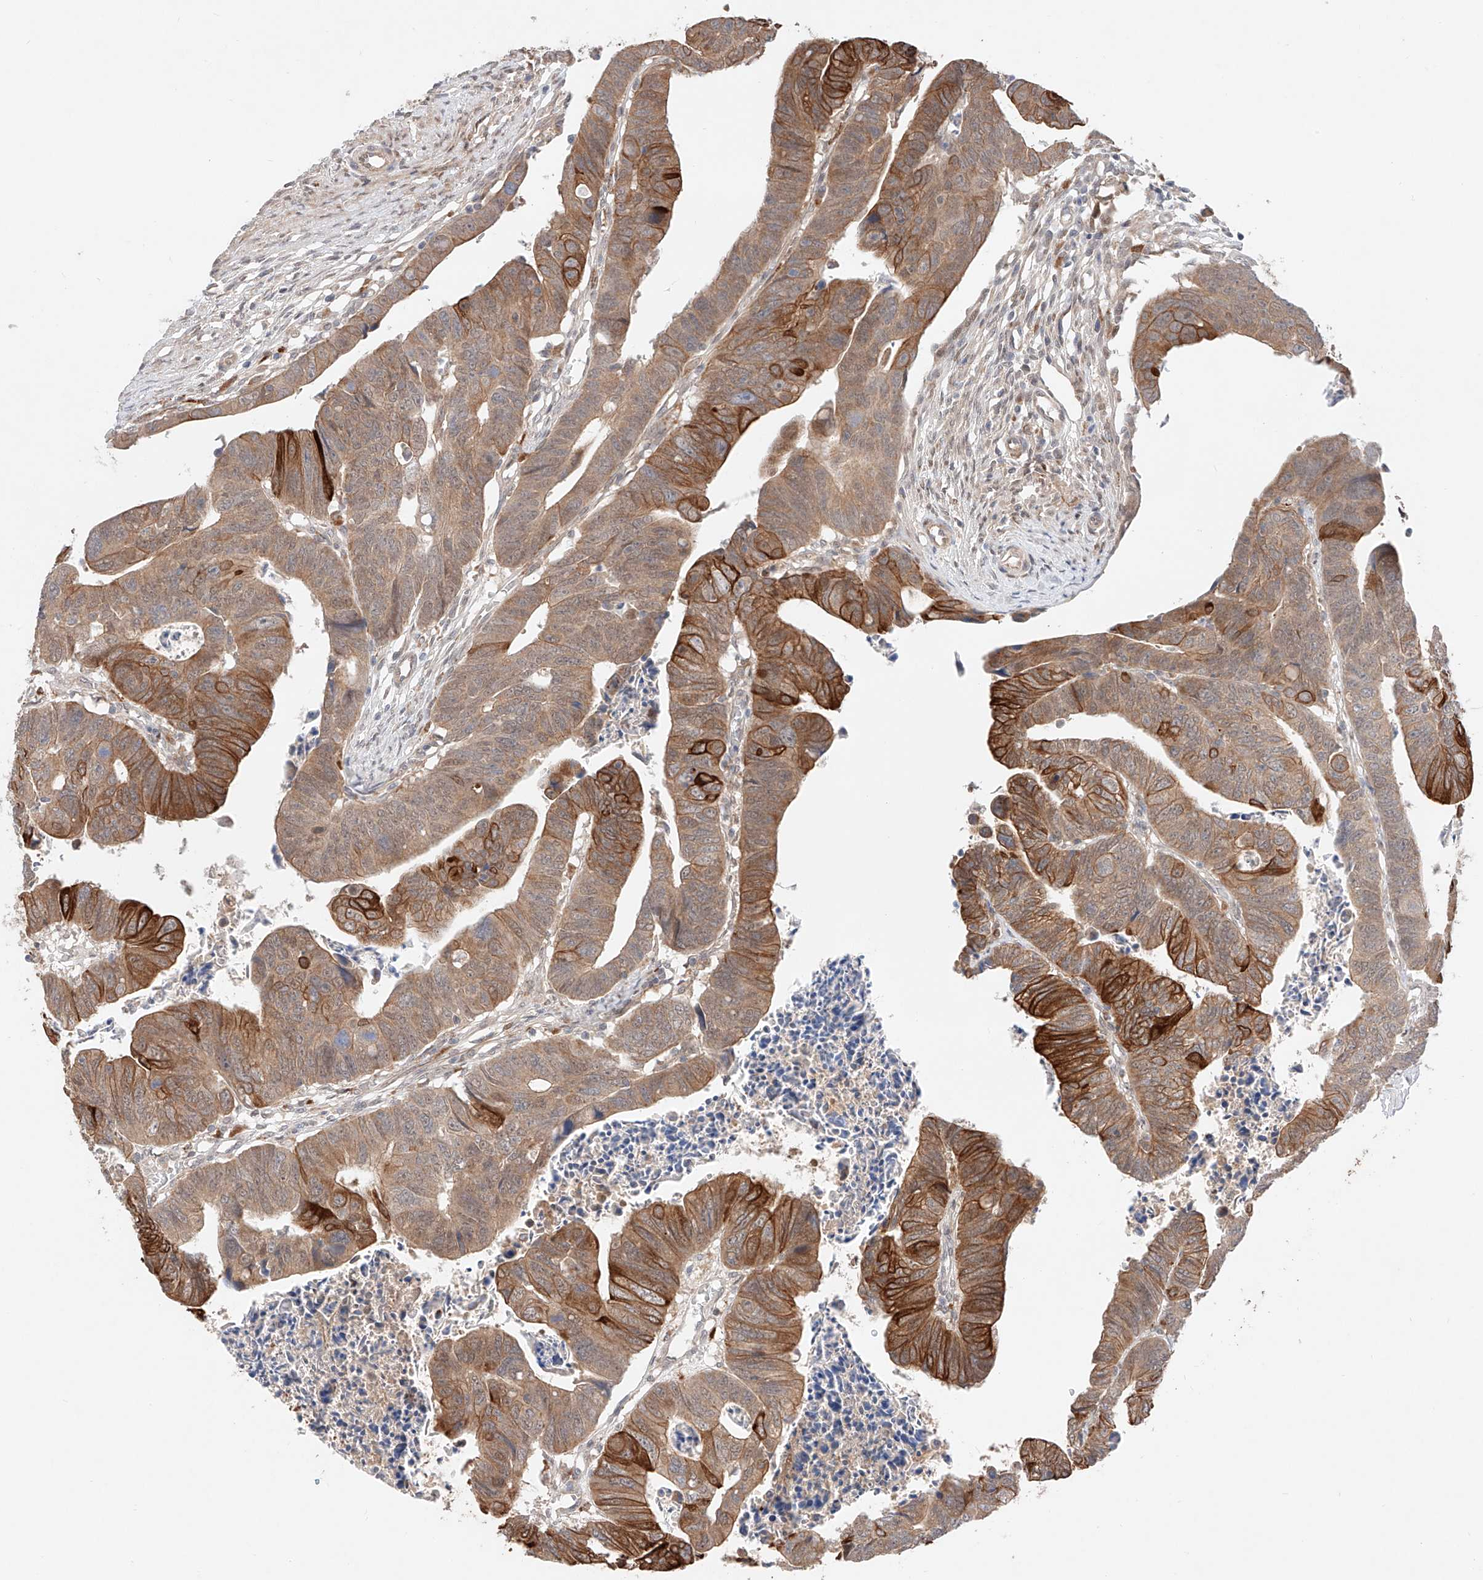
{"staining": {"intensity": "strong", "quantity": "25%-75%", "location": "cytoplasmic/membranous"}, "tissue": "colorectal cancer", "cell_type": "Tumor cells", "image_type": "cancer", "snomed": [{"axis": "morphology", "description": "Adenocarcinoma, NOS"}, {"axis": "topography", "description": "Rectum"}], "caption": "An image showing strong cytoplasmic/membranous positivity in approximately 25%-75% of tumor cells in colorectal adenocarcinoma, as visualized by brown immunohistochemical staining.", "gene": "GCNT1", "patient": {"sex": "female", "age": 65}}